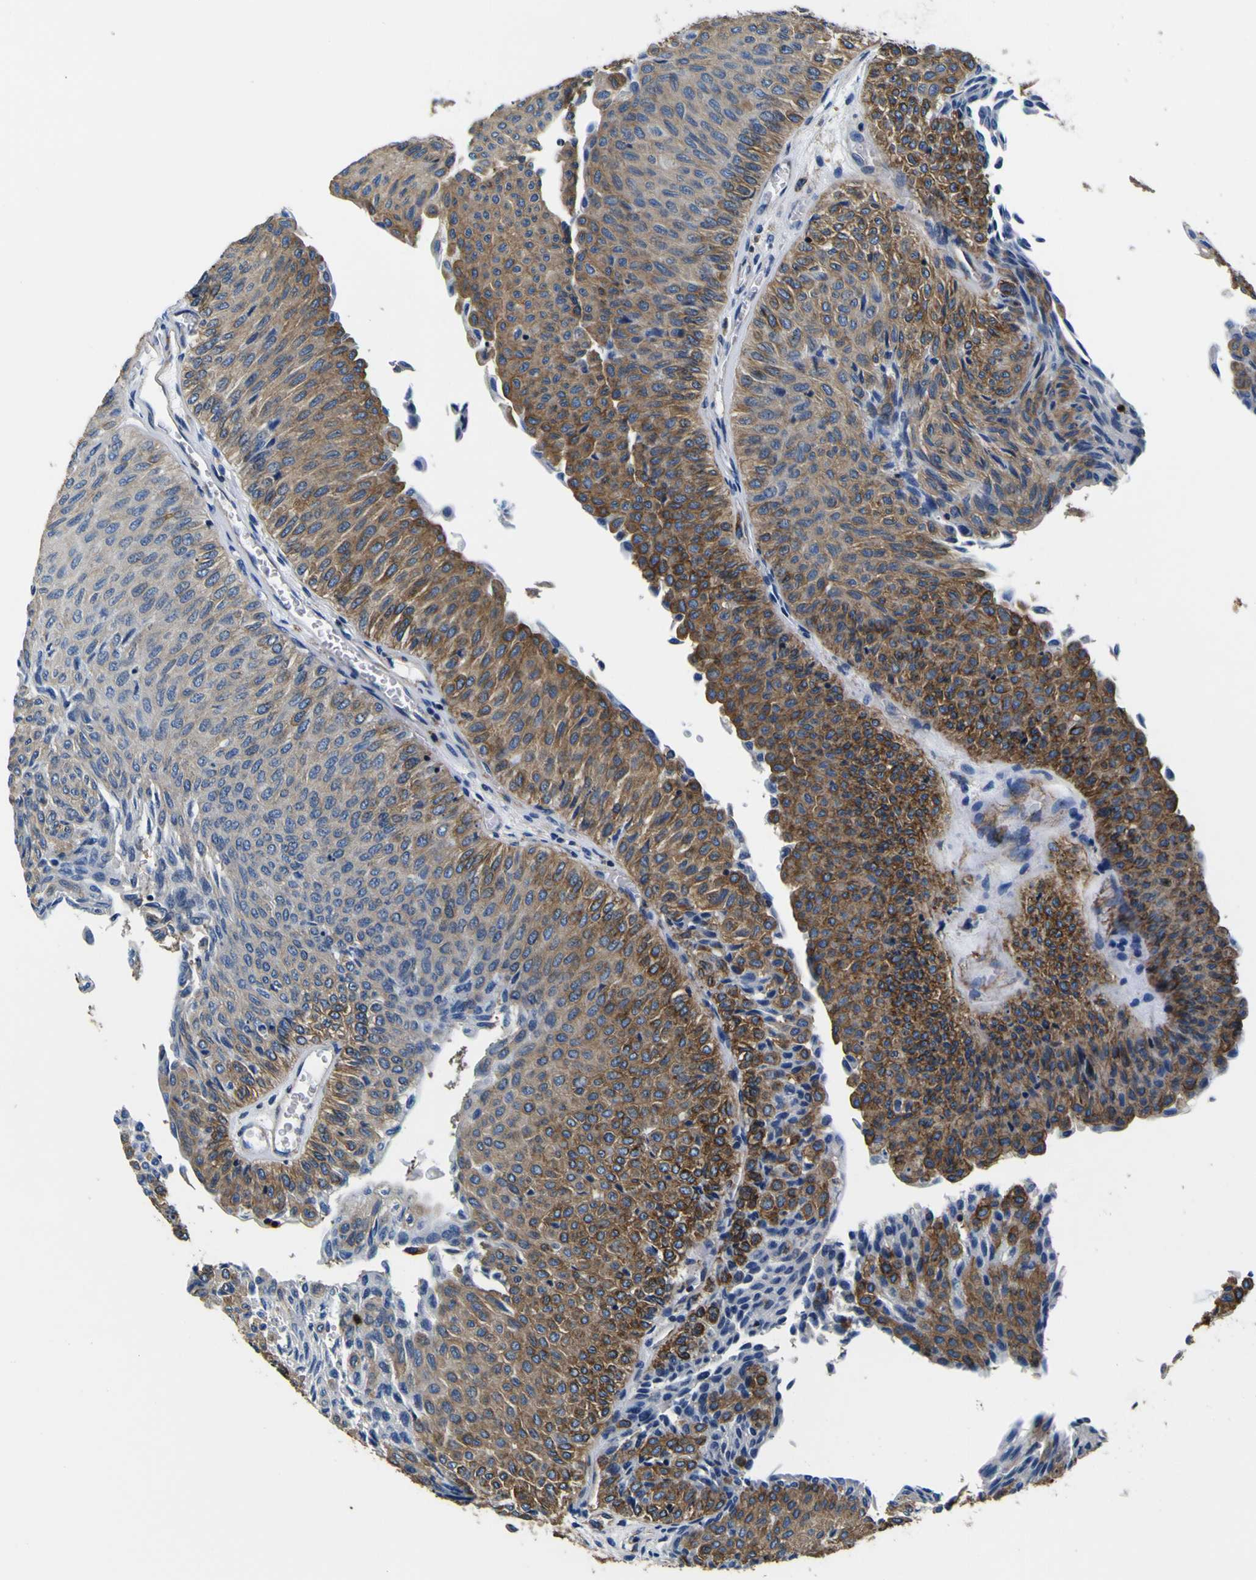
{"staining": {"intensity": "moderate", "quantity": ">75%", "location": "cytoplasmic/membranous"}, "tissue": "urothelial cancer", "cell_type": "Tumor cells", "image_type": "cancer", "snomed": [{"axis": "morphology", "description": "Urothelial carcinoma, Low grade"}, {"axis": "topography", "description": "Urinary bladder"}], "caption": "This is an image of immunohistochemistry (IHC) staining of low-grade urothelial carcinoma, which shows moderate positivity in the cytoplasmic/membranous of tumor cells.", "gene": "TUBA1B", "patient": {"sex": "male", "age": 78}}